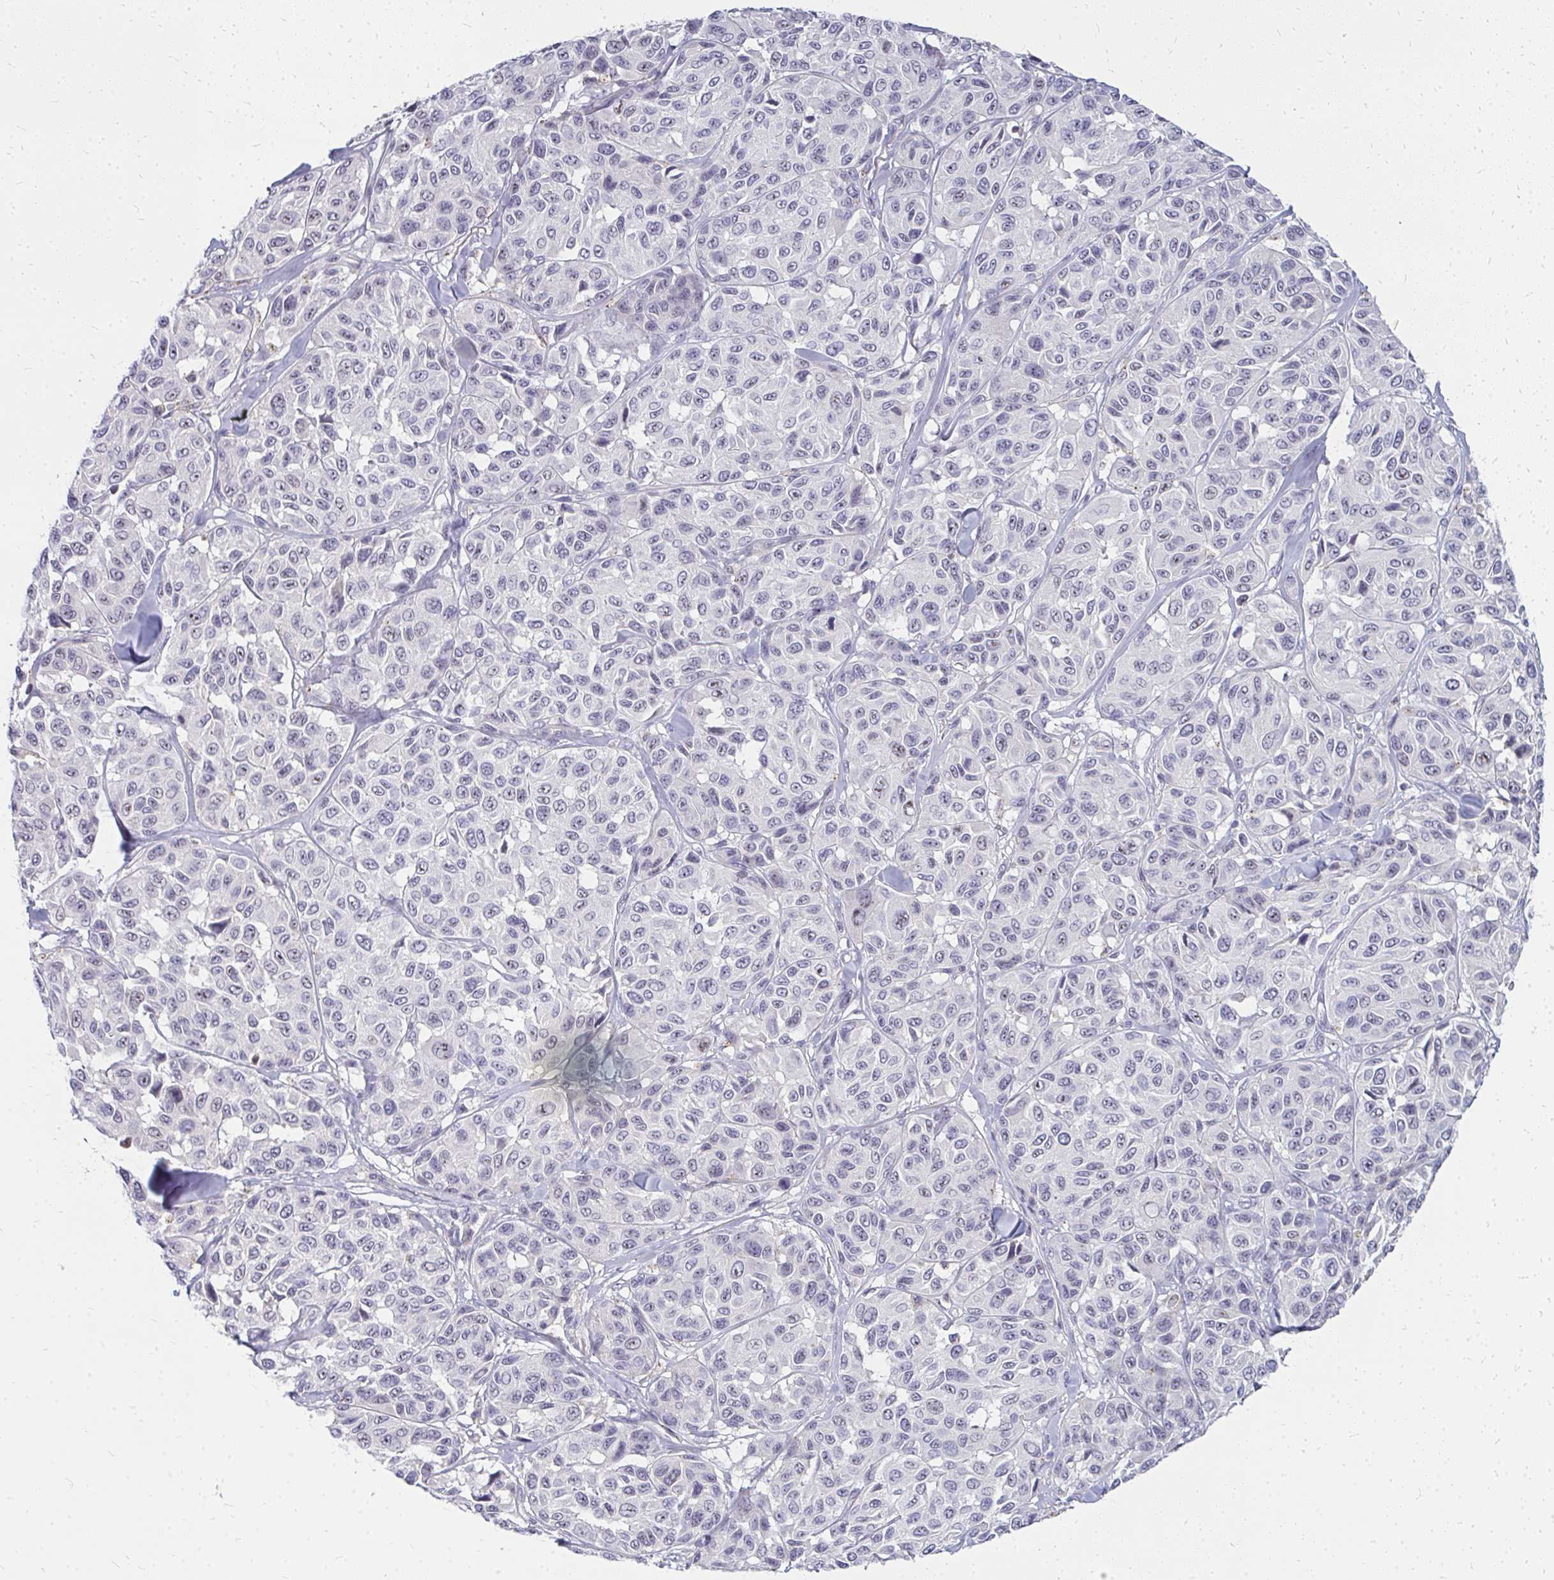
{"staining": {"intensity": "negative", "quantity": "none", "location": "none"}, "tissue": "melanoma", "cell_type": "Tumor cells", "image_type": "cancer", "snomed": [{"axis": "morphology", "description": "Malignant melanoma, NOS"}, {"axis": "topography", "description": "Skin"}], "caption": "DAB immunohistochemical staining of malignant melanoma displays no significant staining in tumor cells.", "gene": "FAM9A", "patient": {"sex": "female", "age": 66}}